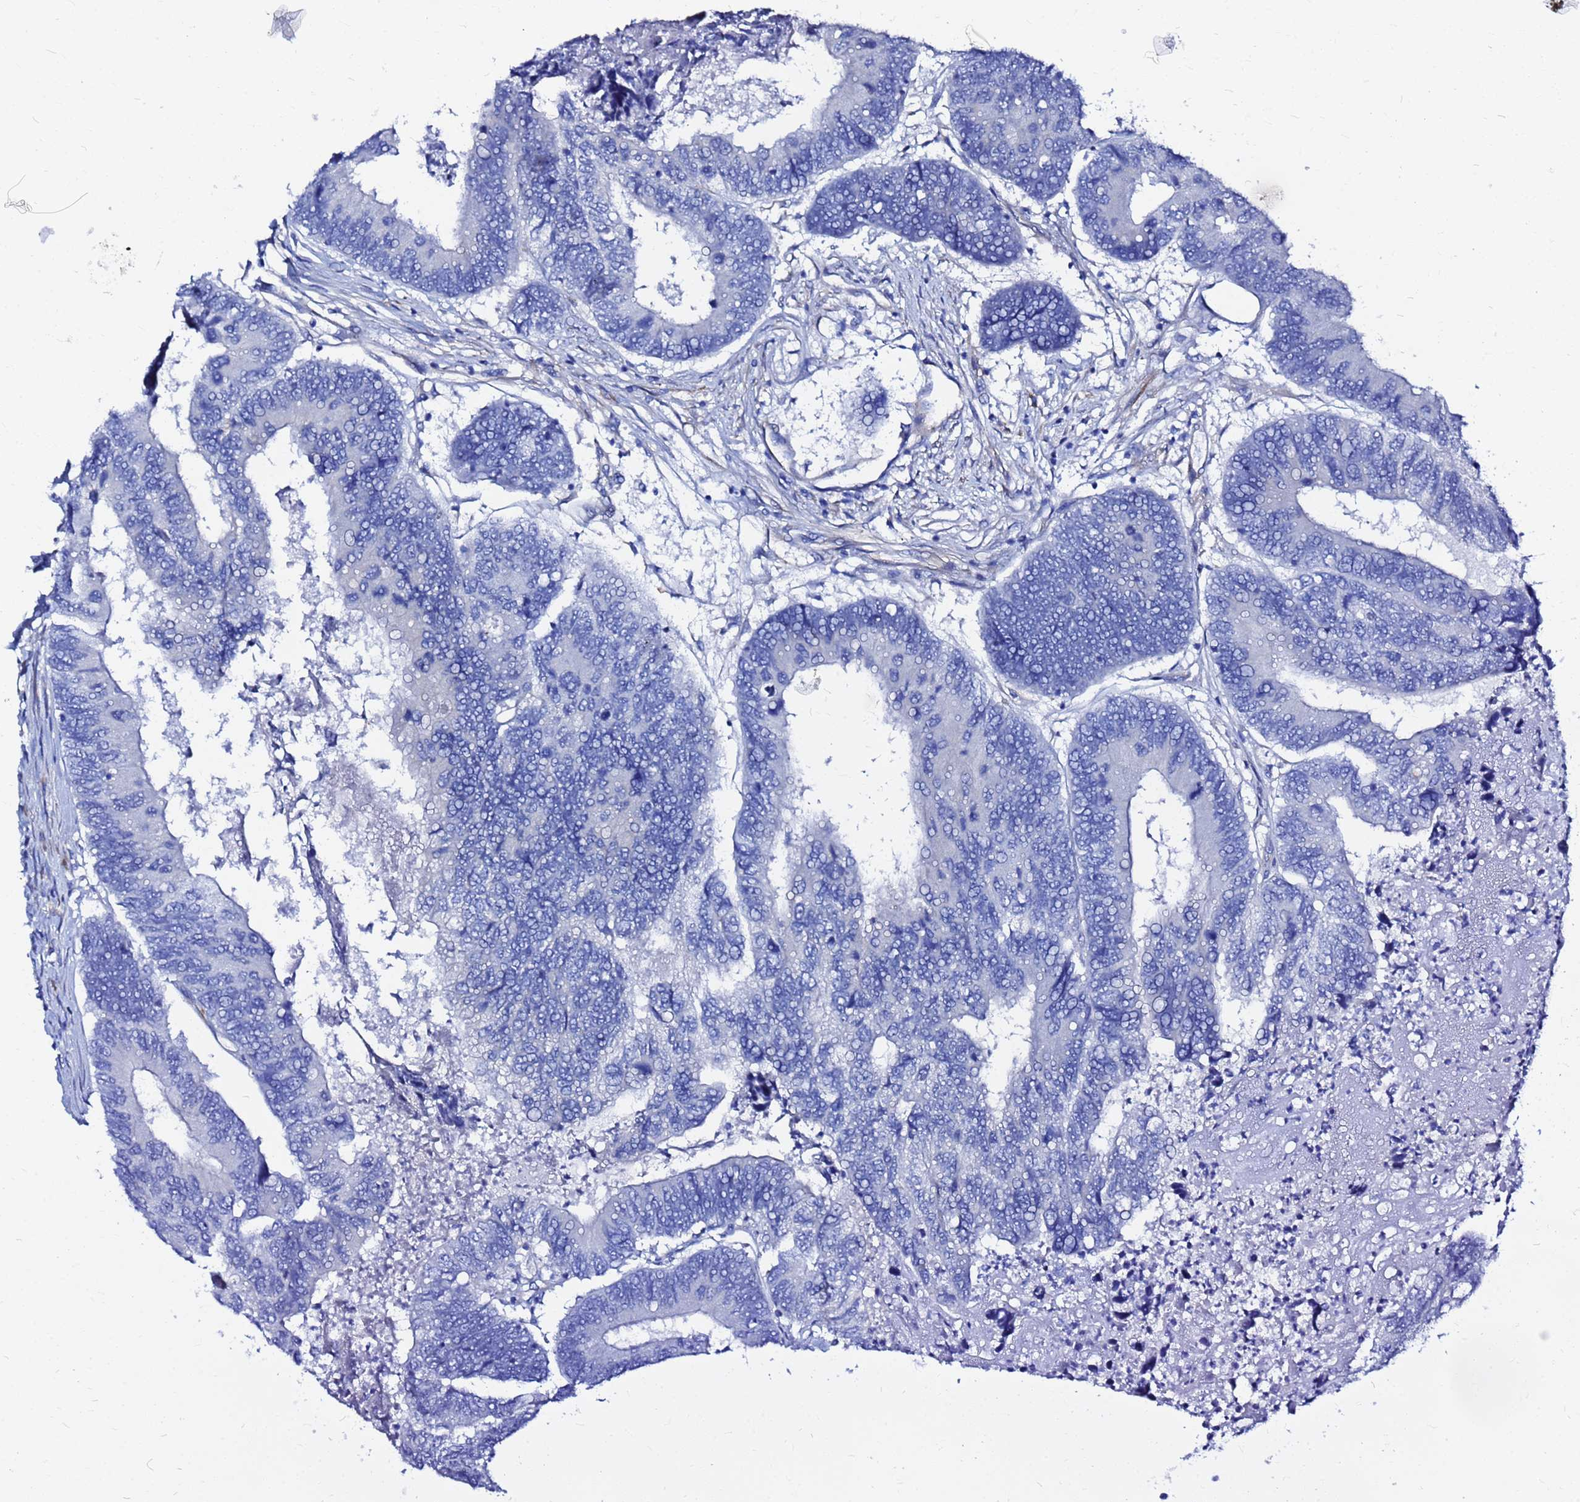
{"staining": {"intensity": "negative", "quantity": "none", "location": "none"}, "tissue": "colorectal cancer", "cell_type": "Tumor cells", "image_type": "cancer", "snomed": [{"axis": "morphology", "description": "Adenocarcinoma, NOS"}, {"axis": "topography", "description": "Colon"}], "caption": "The immunohistochemistry (IHC) photomicrograph has no significant staining in tumor cells of colorectal adenocarcinoma tissue. (Brightfield microscopy of DAB IHC at high magnification).", "gene": "JRKL", "patient": {"sex": "female", "age": 67}}